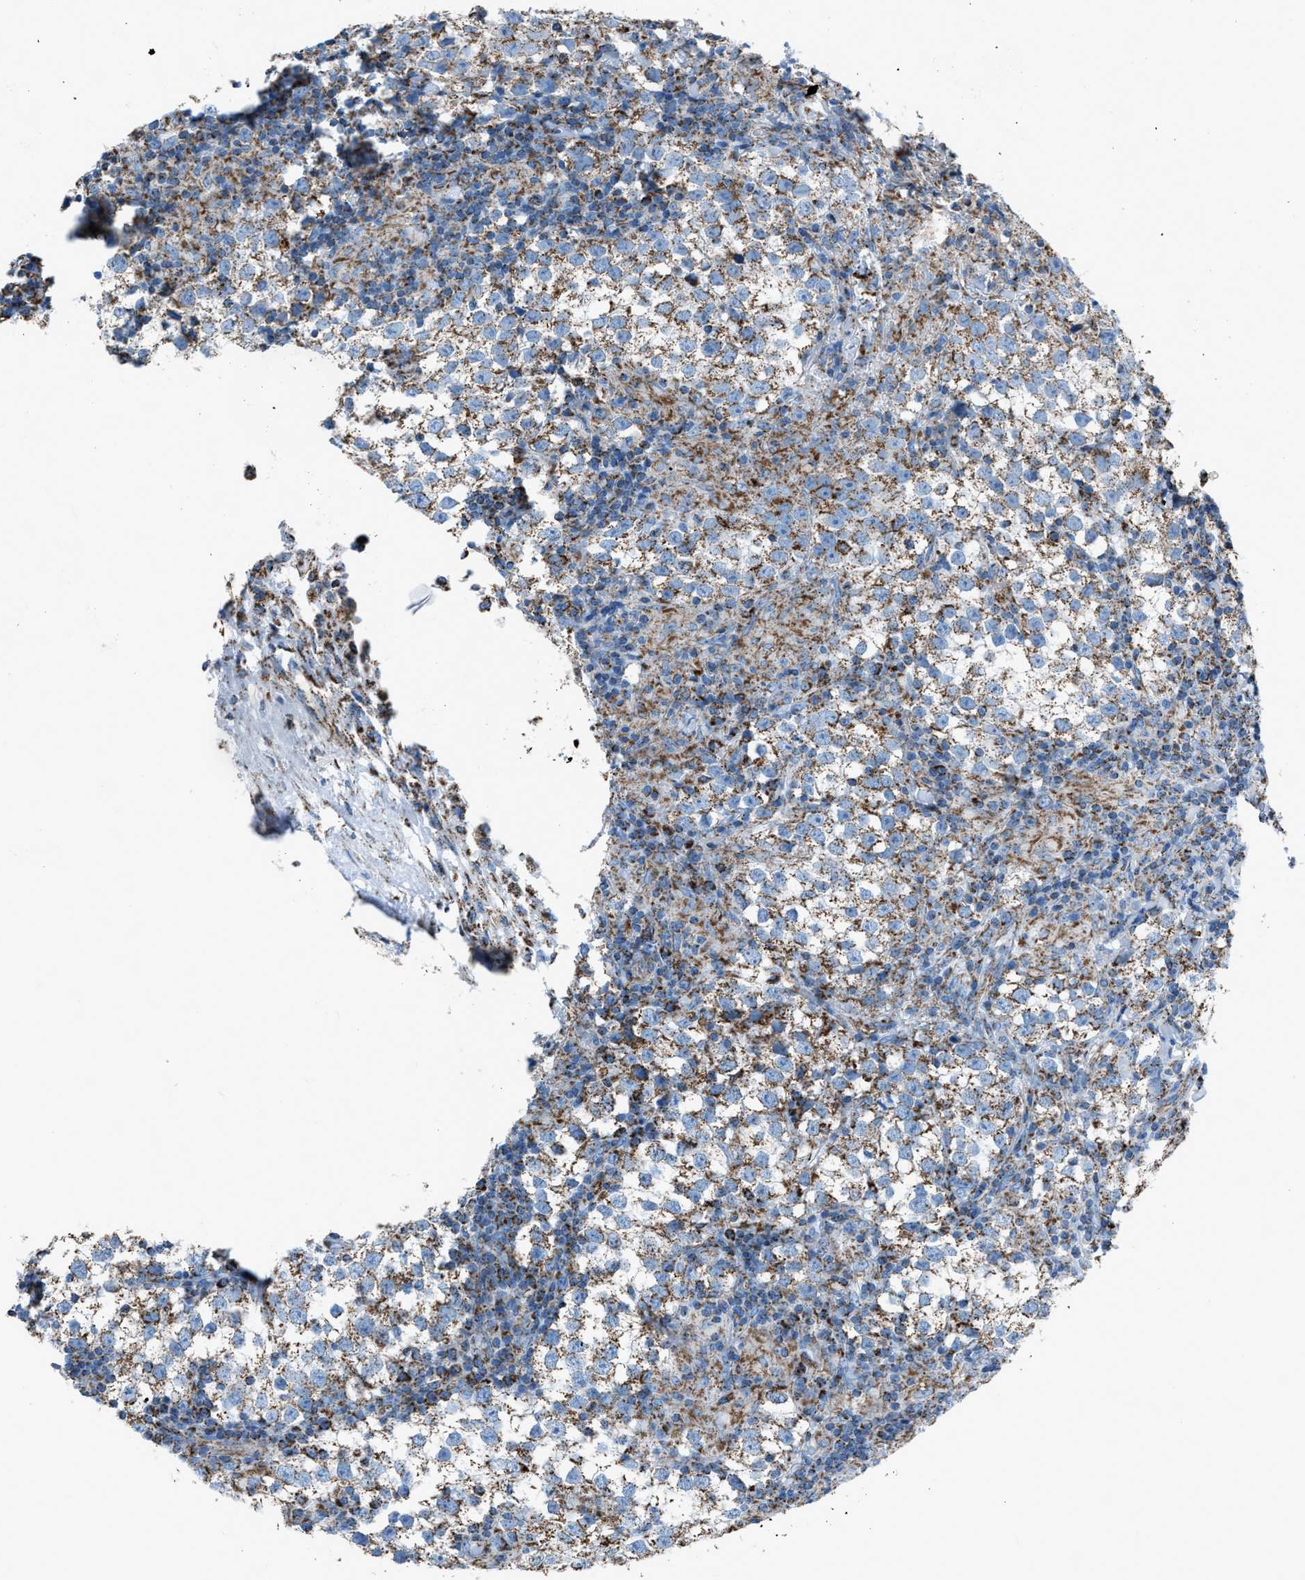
{"staining": {"intensity": "moderate", "quantity": ">75%", "location": "cytoplasmic/membranous"}, "tissue": "testis cancer", "cell_type": "Tumor cells", "image_type": "cancer", "snomed": [{"axis": "morphology", "description": "Seminoma, NOS"}, {"axis": "morphology", "description": "Carcinoma, Embryonal, NOS"}, {"axis": "topography", "description": "Testis"}], "caption": "An immunohistochemistry photomicrograph of tumor tissue is shown. Protein staining in brown shows moderate cytoplasmic/membranous positivity in testis cancer (embryonal carcinoma) within tumor cells. (Brightfield microscopy of DAB IHC at high magnification).", "gene": "MDH2", "patient": {"sex": "male", "age": 36}}